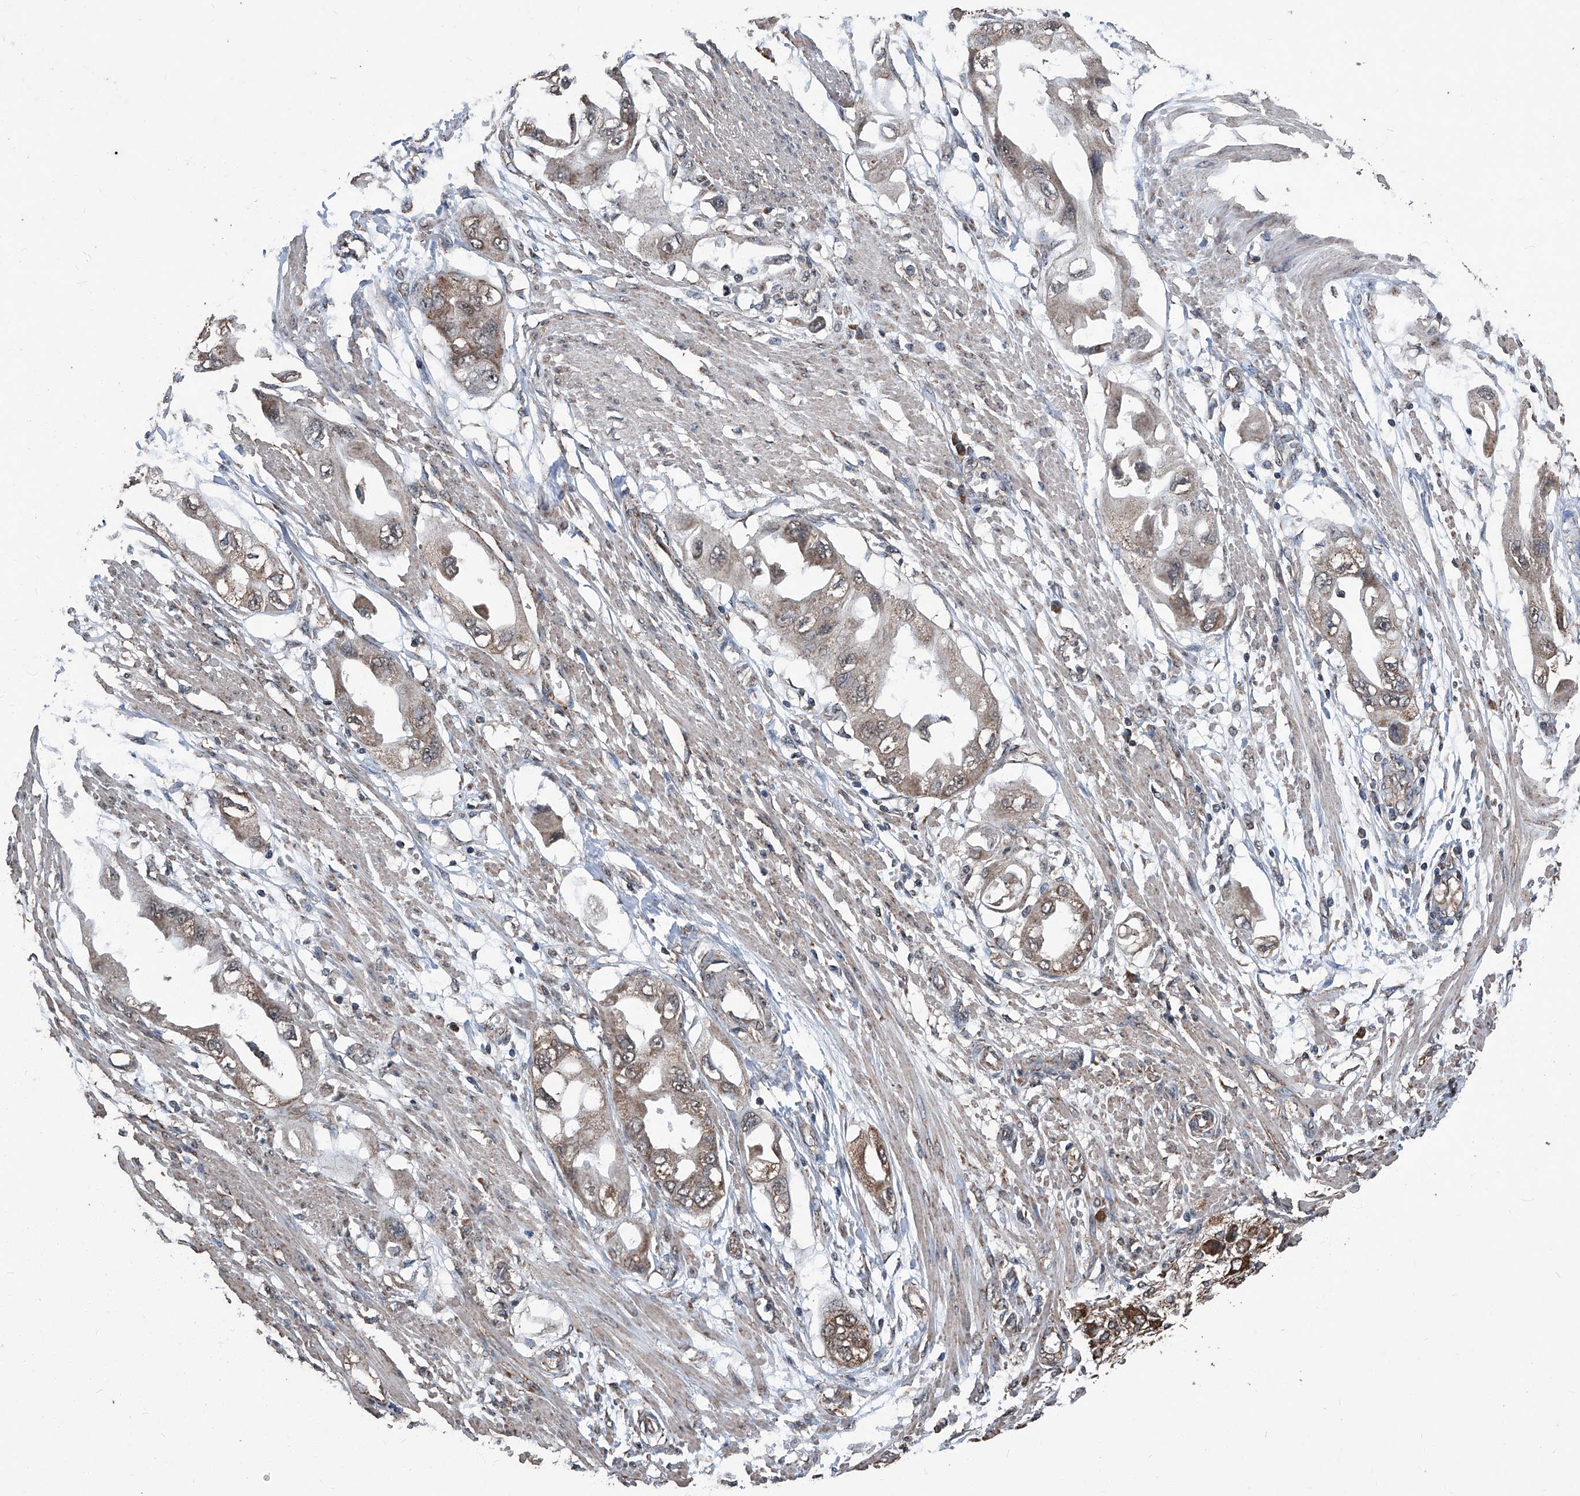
{"staining": {"intensity": "moderate", "quantity": ">75%", "location": "cytoplasmic/membranous"}, "tissue": "endometrial cancer", "cell_type": "Tumor cells", "image_type": "cancer", "snomed": [{"axis": "morphology", "description": "Adenocarcinoma, NOS"}, {"axis": "topography", "description": "Endometrium"}], "caption": "DAB immunohistochemical staining of human endometrial cancer shows moderate cytoplasmic/membranous protein positivity in approximately >75% of tumor cells. (DAB (3,3'-diaminobenzidine) IHC, brown staining for protein, blue staining for nuclei).", "gene": "STARD7", "patient": {"sex": "female", "age": 67}}